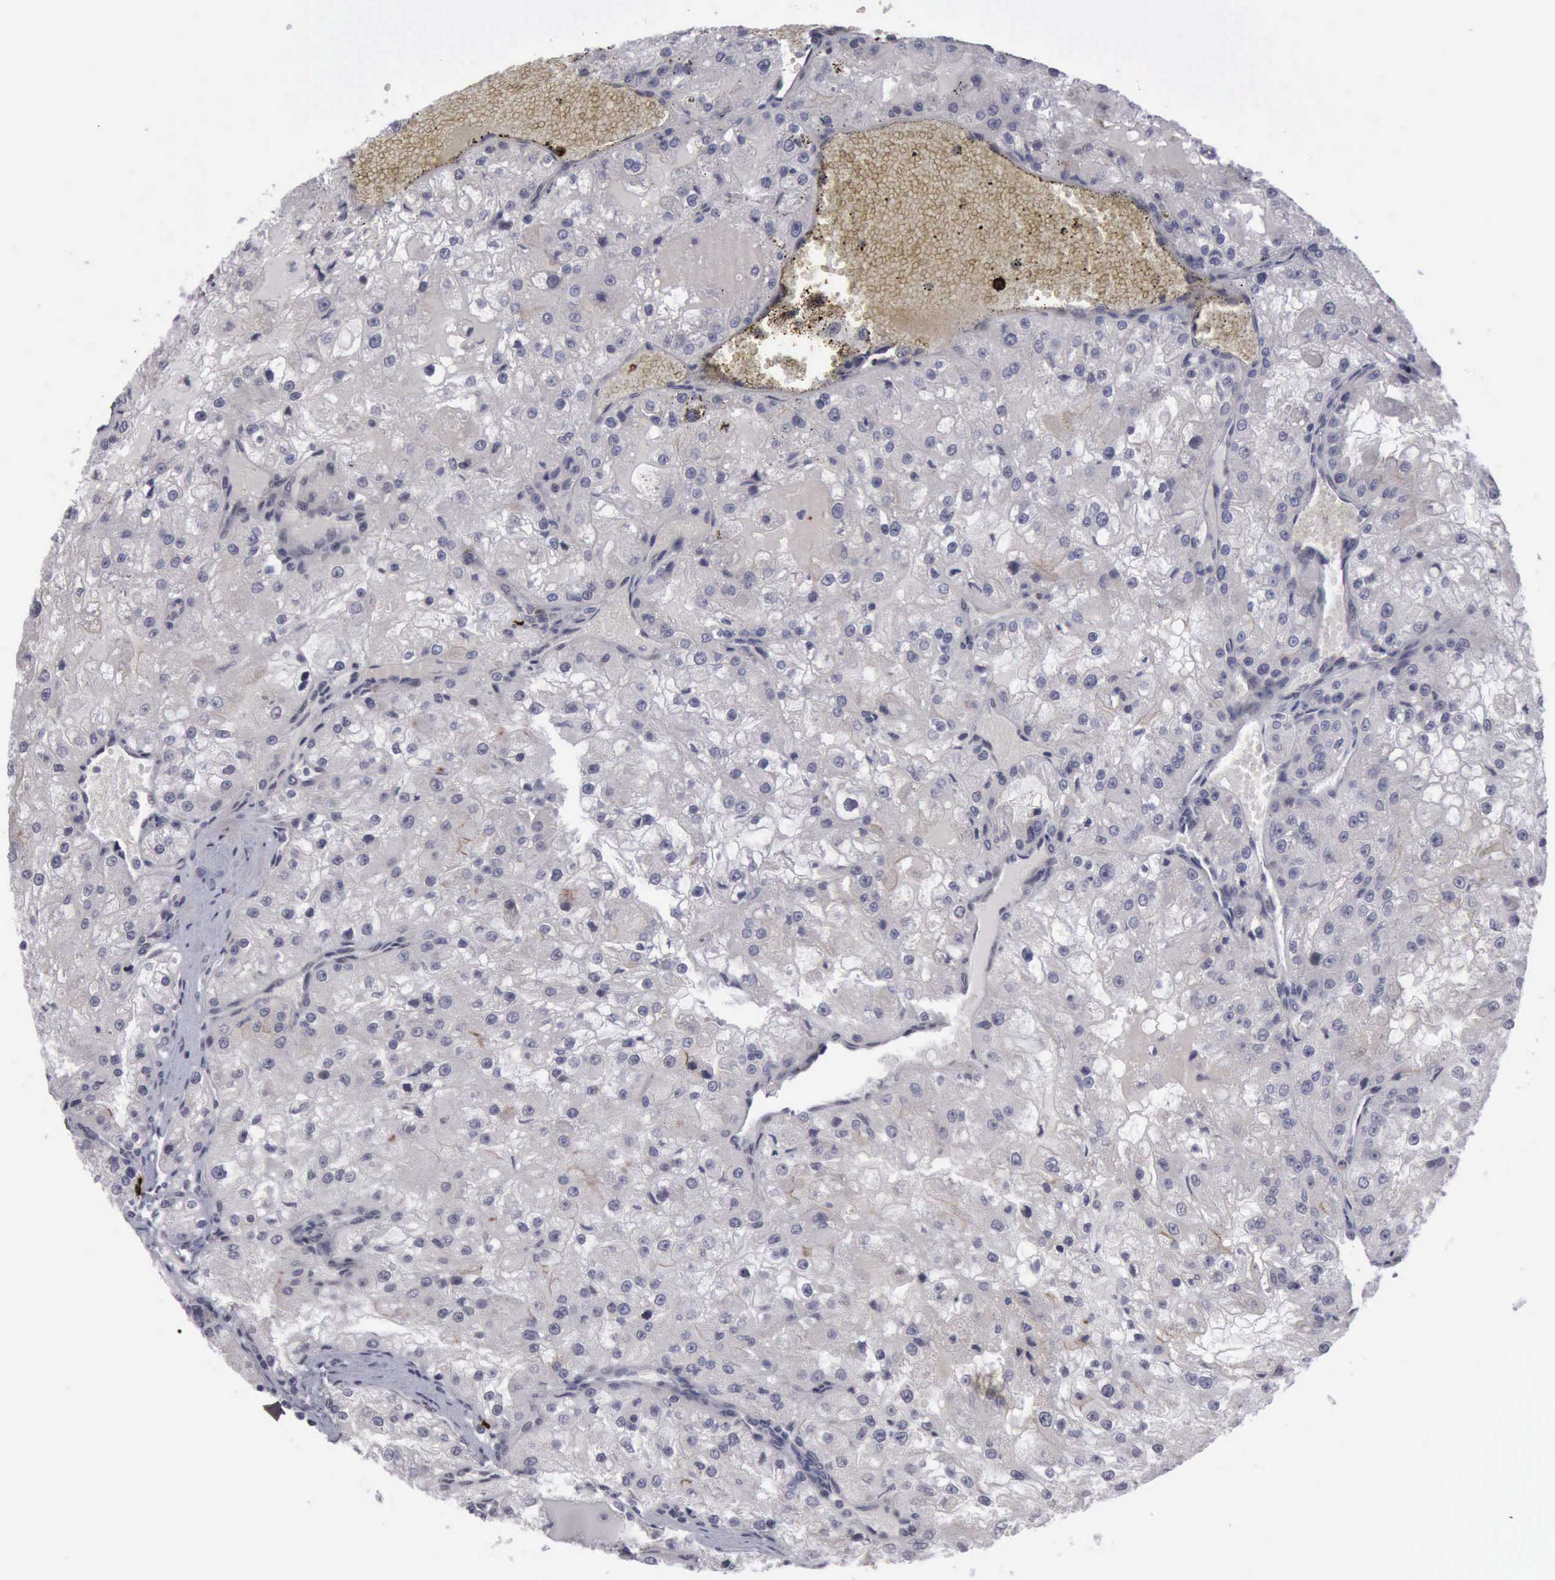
{"staining": {"intensity": "negative", "quantity": "none", "location": "none"}, "tissue": "renal cancer", "cell_type": "Tumor cells", "image_type": "cancer", "snomed": [{"axis": "morphology", "description": "Adenocarcinoma, NOS"}, {"axis": "topography", "description": "Kidney"}], "caption": "Protein analysis of renal adenocarcinoma exhibits no significant positivity in tumor cells.", "gene": "MMP9", "patient": {"sex": "female", "age": 74}}